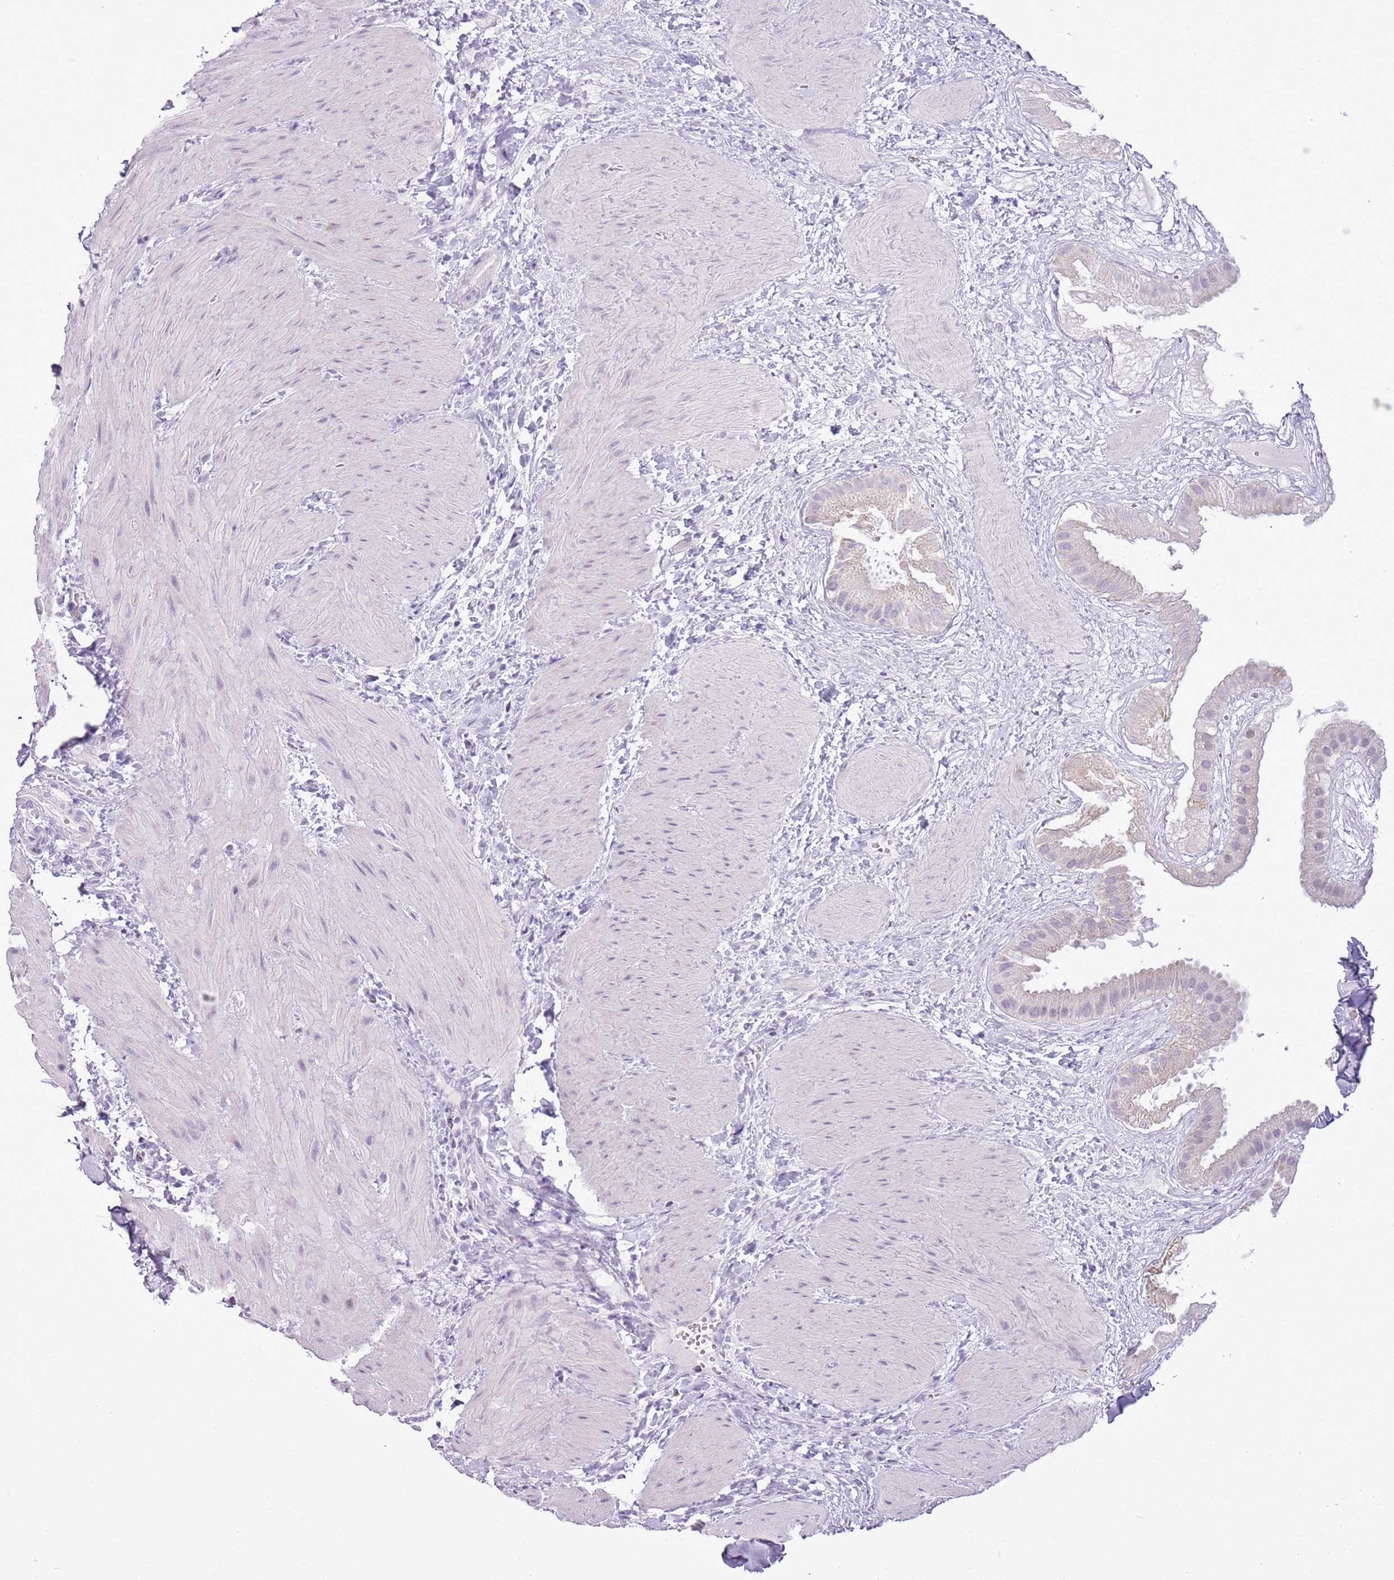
{"staining": {"intensity": "negative", "quantity": "none", "location": "none"}, "tissue": "gallbladder", "cell_type": "Glandular cells", "image_type": "normal", "snomed": [{"axis": "morphology", "description": "Normal tissue, NOS"}, {"axis": "topography", "description": "Gallbladder"}], "caption": "A high-resolution micrograph shows immunohistochemistry staining of normal gallbladder, which reveals no significant positivity in glandular cells. (DAB immunohistochemistry visualized using brightfield microscopy, high magnification).", "gene": "RPL3L", "patient": {"sex": "male", "age": 55}}